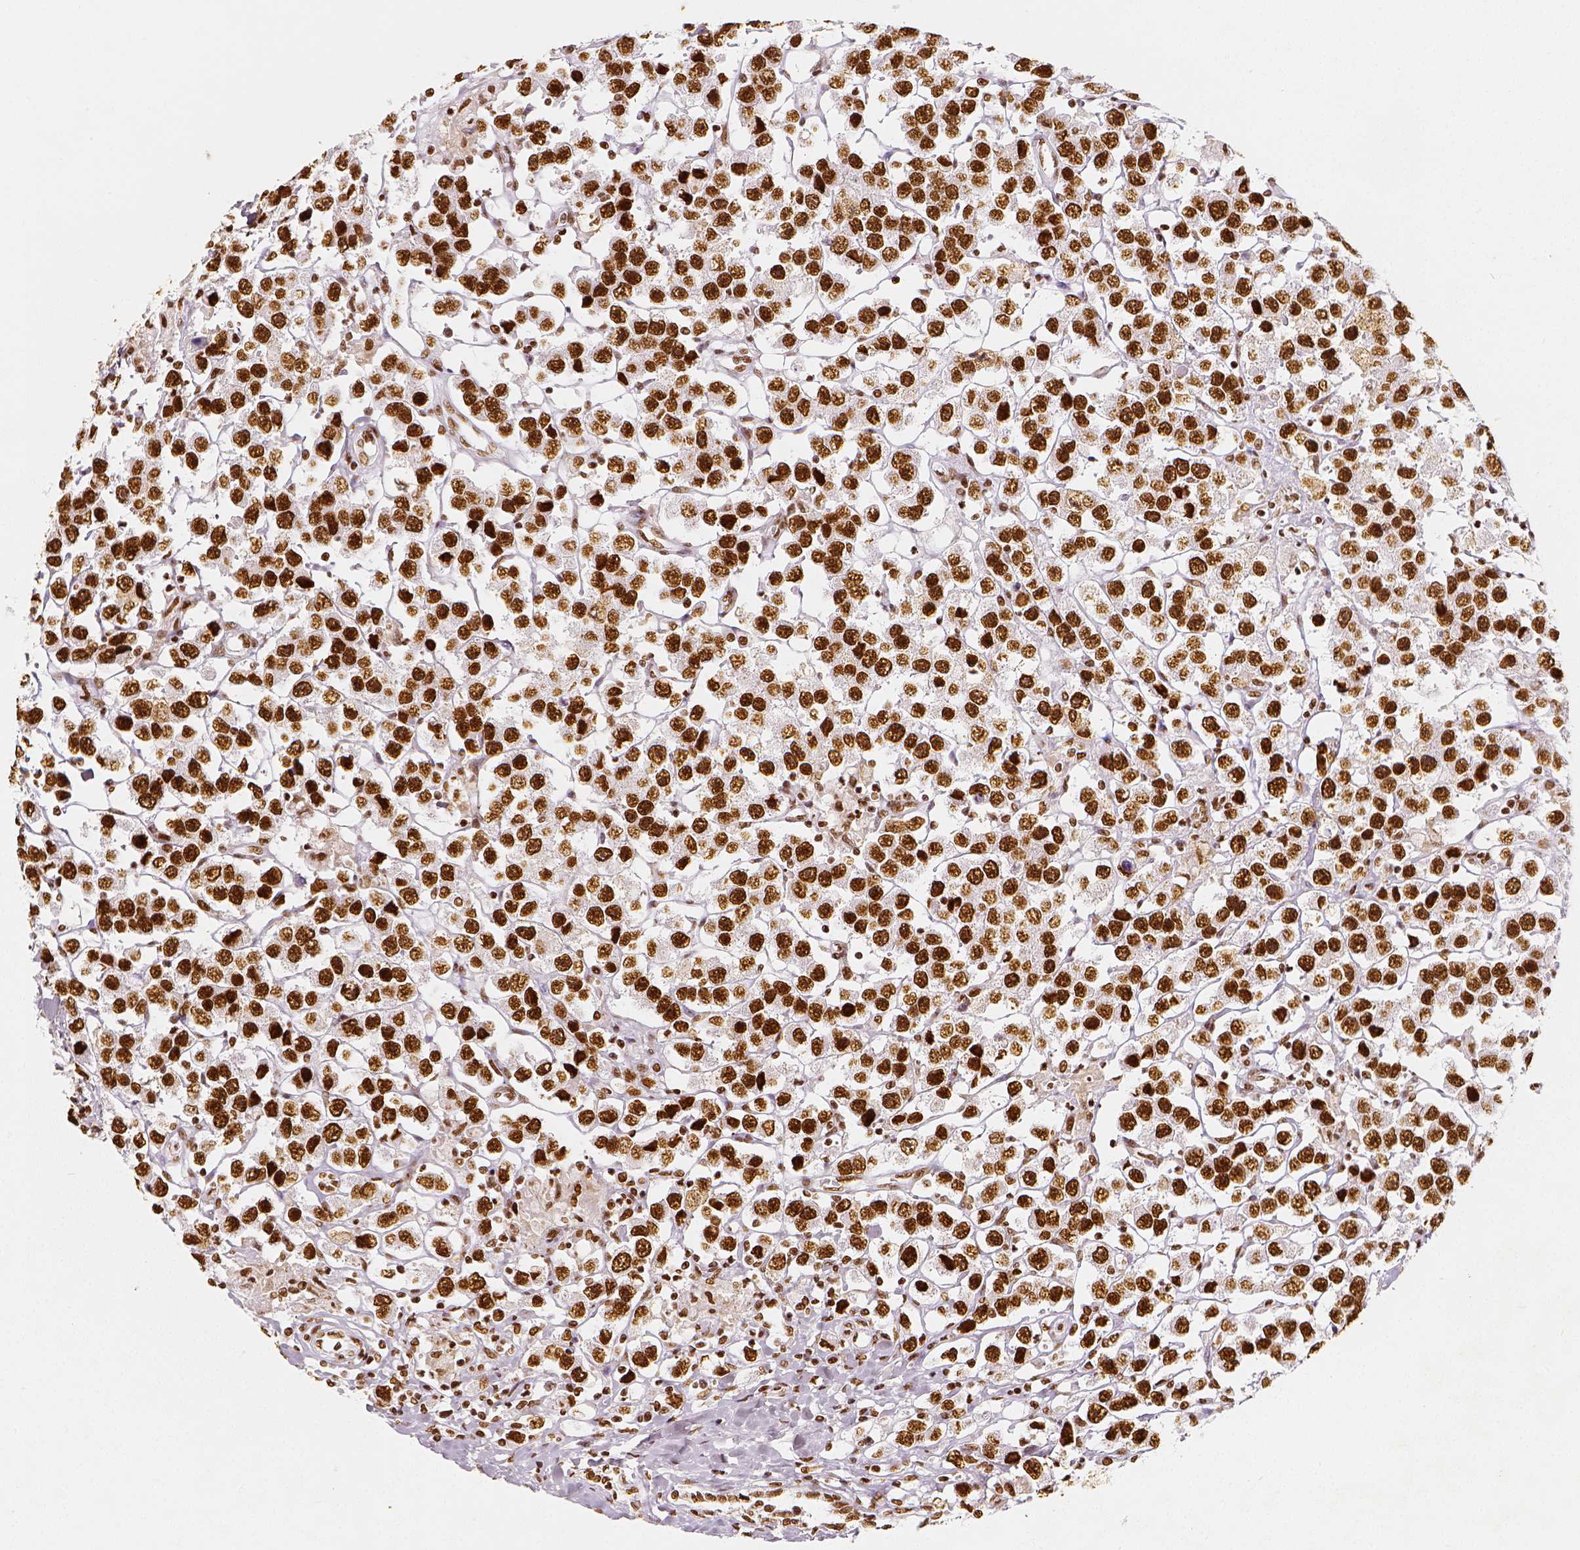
{"staining": {"intensity": "strong", "quantity": ">75%", "location": "nuclear"}, "tissue": "testis cancer", "cell_type": "Tumor cells", "image_type": "cancer", "snomed": [{"axis": "morphology", "description": "Seminoma, NOS"}, {"axis": "topography", "description": "Testis"}], "caption": "A micrograph showing strong nuclear expression in approximately >75% of tumor cells in testis cancer (seminoma), as visualized by brown immunohistochemical staining.", "gene": "KDM5B", "patient": {"sex": "male", "age": 45}}